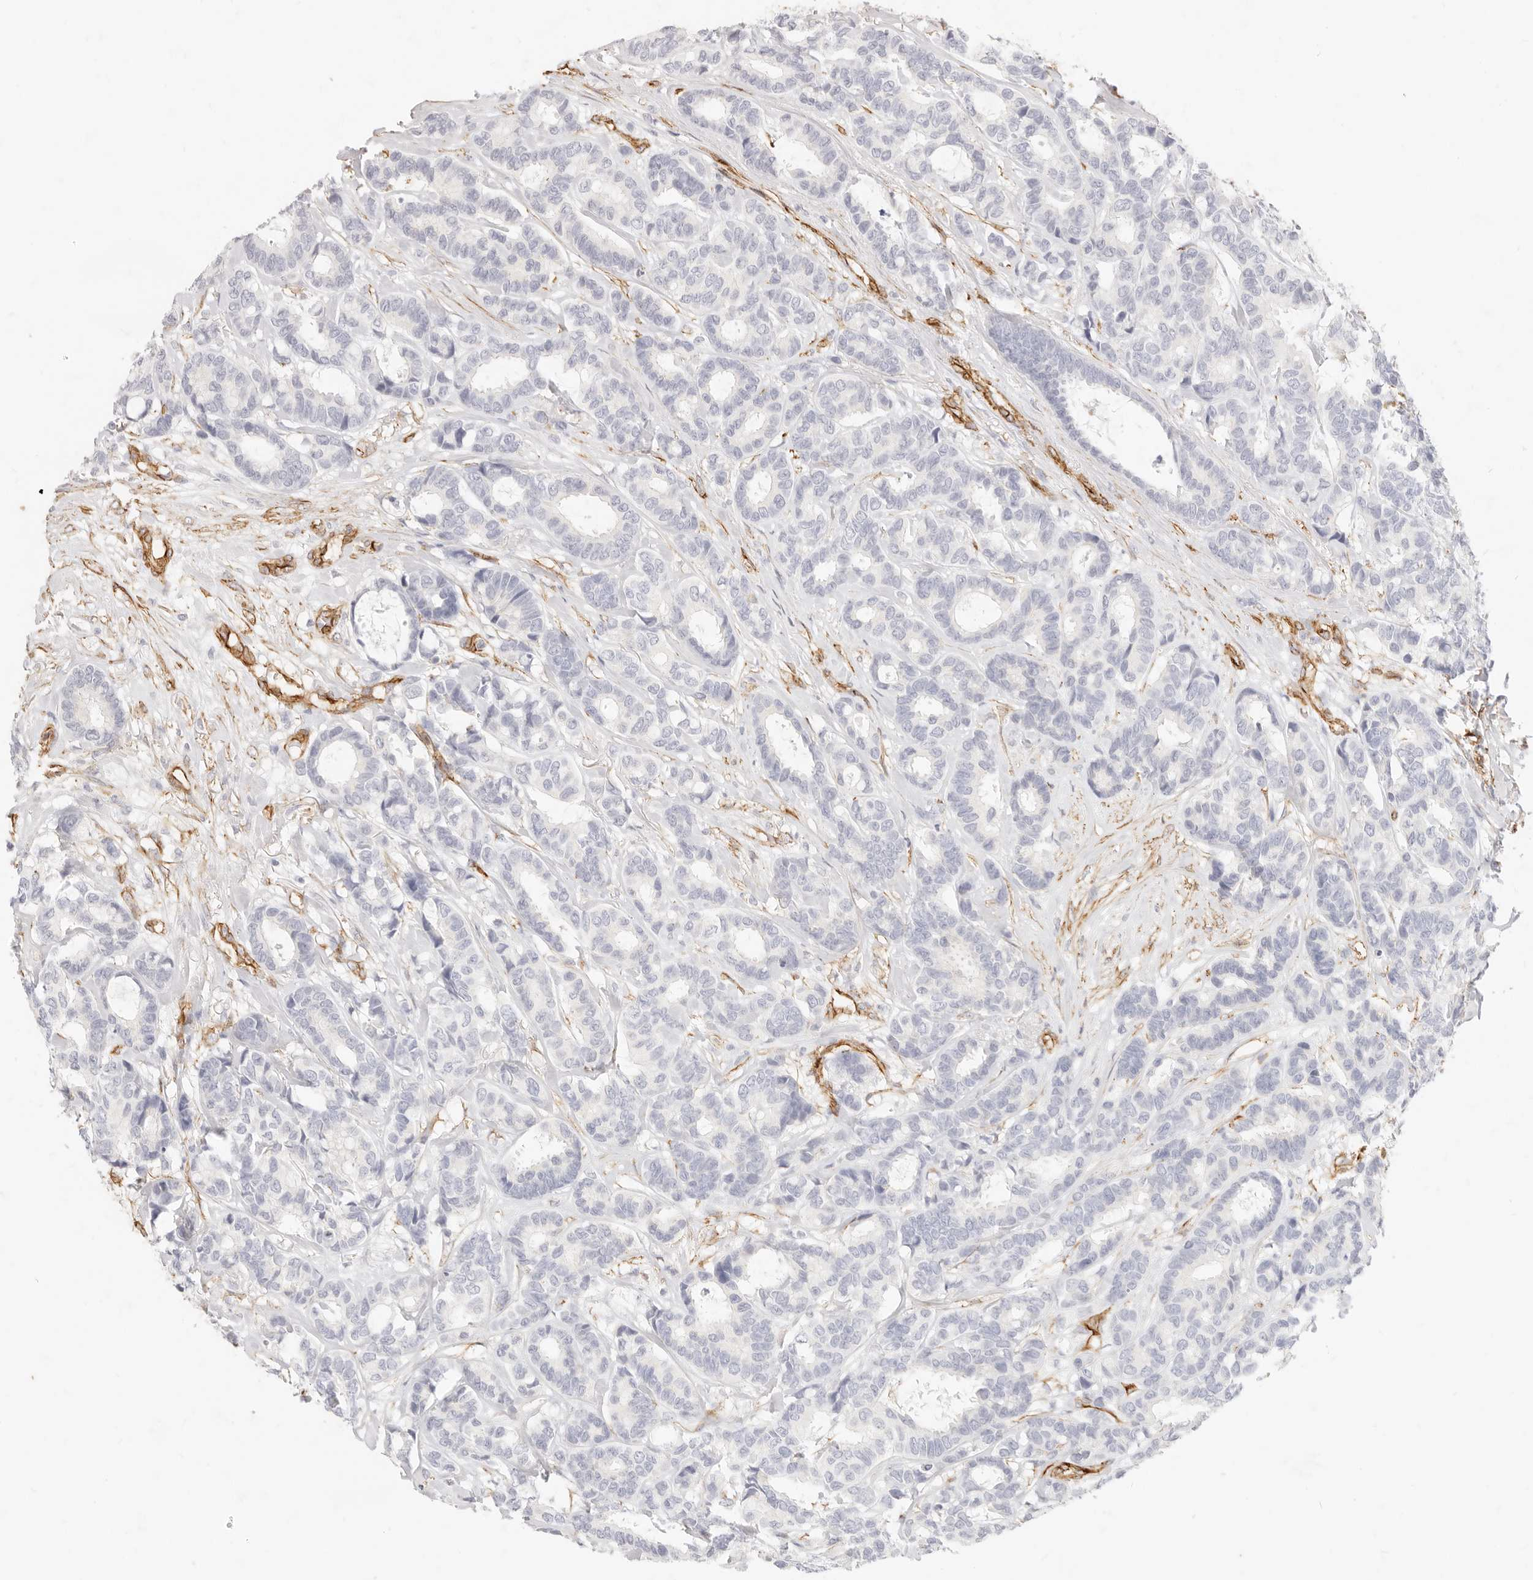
{"staining": {"intensity": "negative", "quantity": "none", "location": "none"}, "tissue": "breast cancer", "cell_type": "Tumor cells", "image_type": "cancer", "snomed": [{"axis": "morphology", "description": "Duct carcinoma"}, {"axis": "topography", "description": "Breast"}], "caption": "This is an IHC image of breast cancer. There is no positivity in tumor cells.", "gene": "NUS1", "patient": {"sex": "female", "age": 87}}